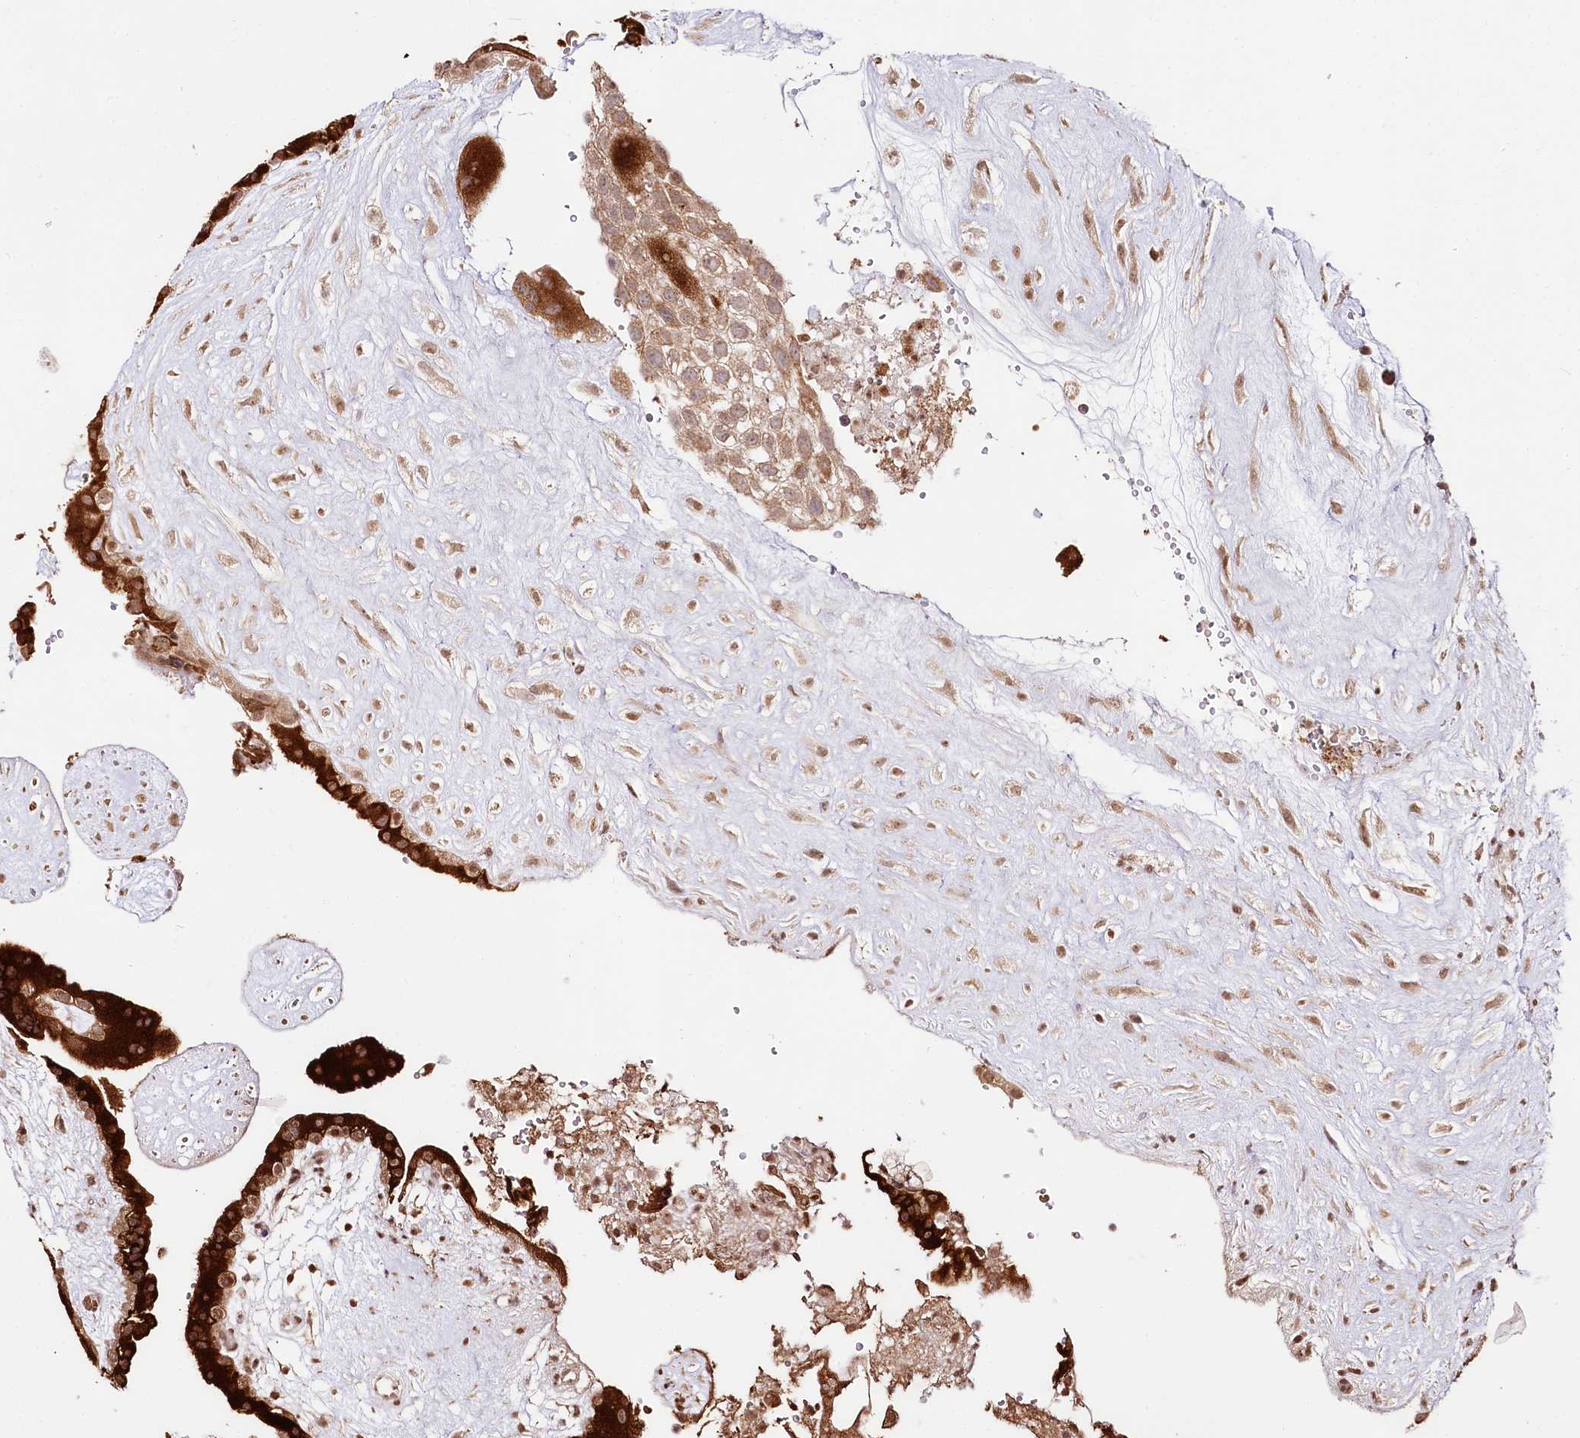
{"staining": {"intensity": "moderate", "quantity": ">75%", "location": "cytoplasmic/membranous,nuclear"}, "tissue": "placenta", "cell_type": "Decidual cells", "image_type": "normal", "snomed": [{"axis": "morphology", "description": "Normal tissue, NOS"}, {"axis": "topography", "description": "Placenta"}], "caption": "Protein expression analysis of unremarkable human placenta reveals moderate cytoplasmic/membranous,nuclear positivity in approximately >75% of decidual cells. The protein is shown in brown color, while the nuclei are stained blue.", "gene": "CNPY2", "patient": {"sex": "female", "age": 18}}